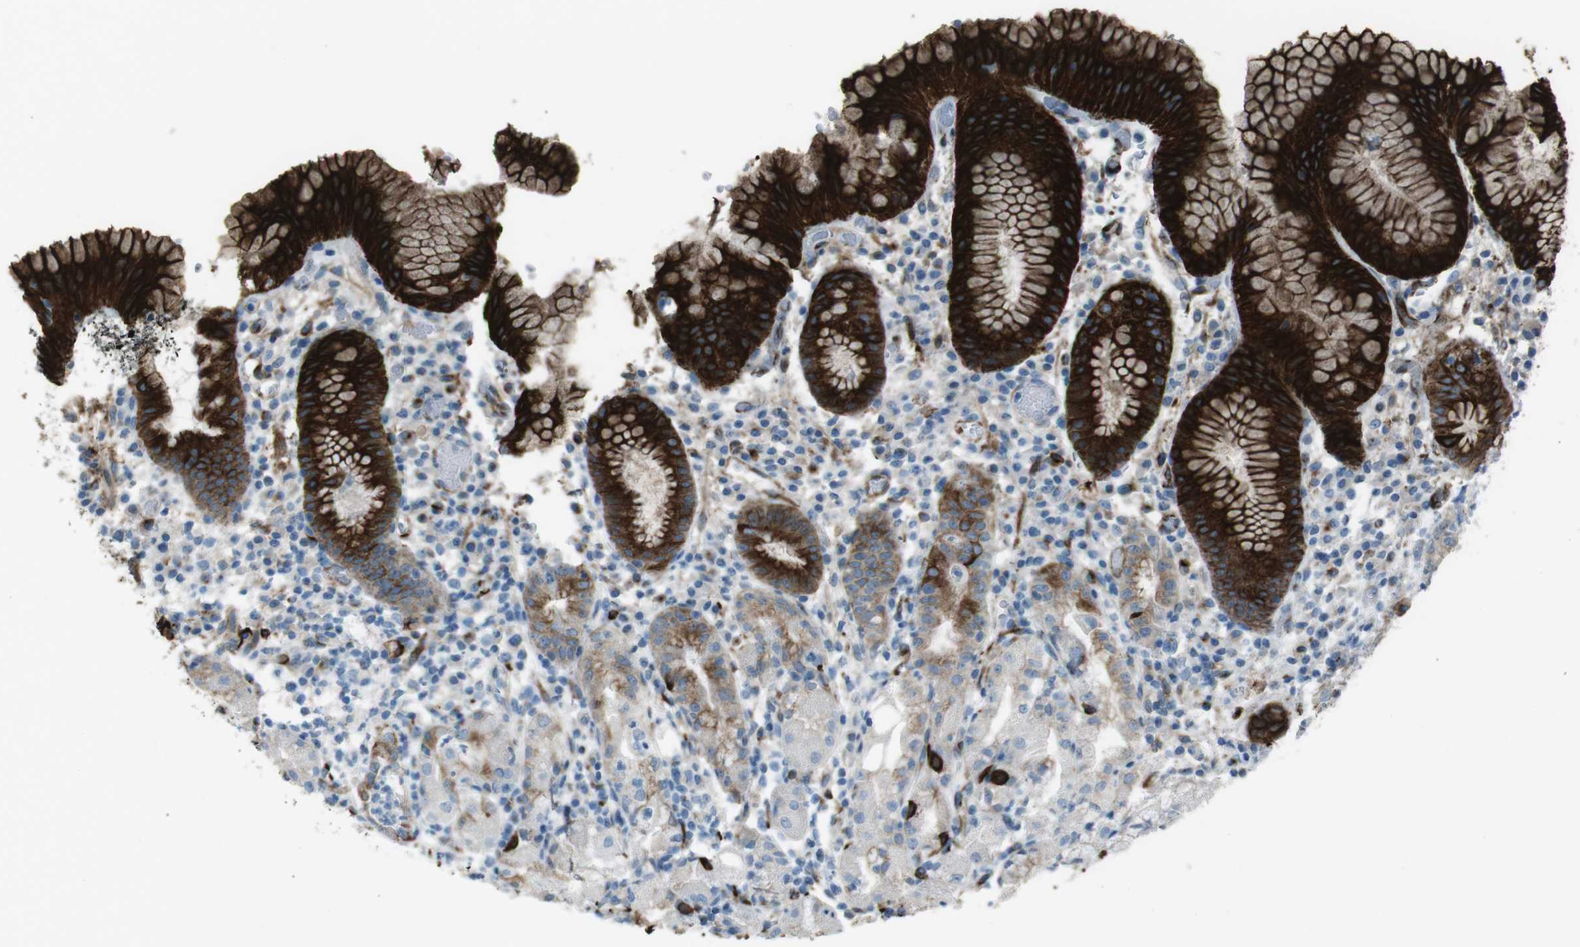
{"staining": {"intensity": "strong", "quantity": "<25%", "location": "cytoplasmic/membranous"}, "tissue": "stomach", "cell_type": "Glandular cells", "image_type": "normal", "snomed": [{"axis": "morphology", "description": "Normal tissue, NOS"}, {"axis": "topography", "description": "Stomach"}, {"axis": "topography", "description": "Stomach, lower"}], "caption": "Protein staining by IHC shows strong cytoplasmic/membranous positivity in about <25% of glandular cells in benign stomach.", "gene": "TUBB2A", "patient": {"sex": "female", "age": 75}}